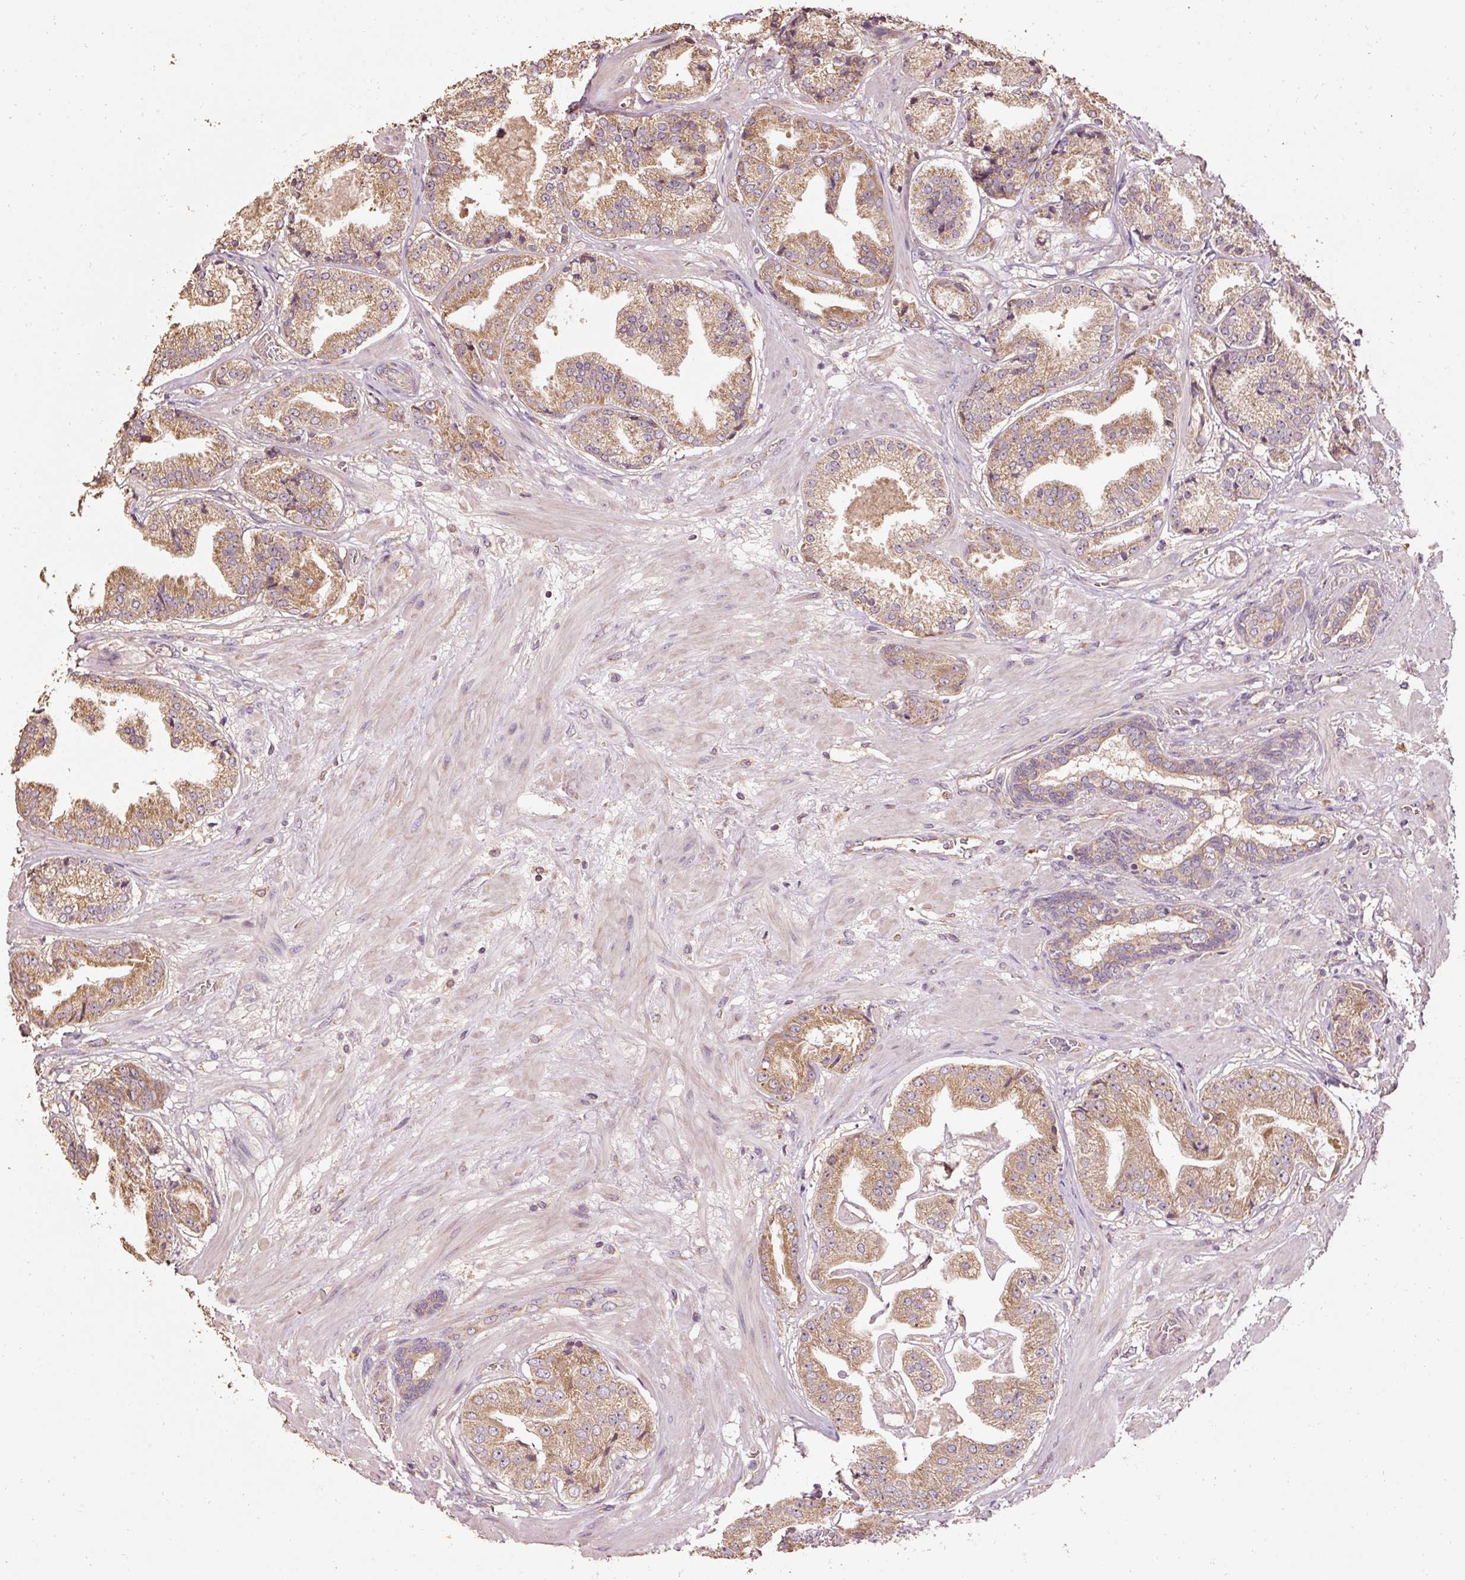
{"staining": {"intensity": "moderate", "quantity": ">75%", "location": "cytoplasmic/membranous"}, "tissue": "prostate cancer", "cell_type": "Tumor cells", "image_type": "cancer", "snomed": [{"axis": "morphology", "description": "Adenocarcinoma, High grade"}, {"axis": "topography", "description": "Prostate"}], "caption": "The histopathology image shows a brown stain indicating the presence of a protein in the cytoplasmic/membranous of tumor cells in prostate cancer (adenocarcinoma (high-grade)). The protein is stained brown, and the nuclei are stained in blue (DAB IHC with brightfield microscopy, high magnification).", "gene": "EFHC1", "patient": {"sex": "male", "age": 63}}